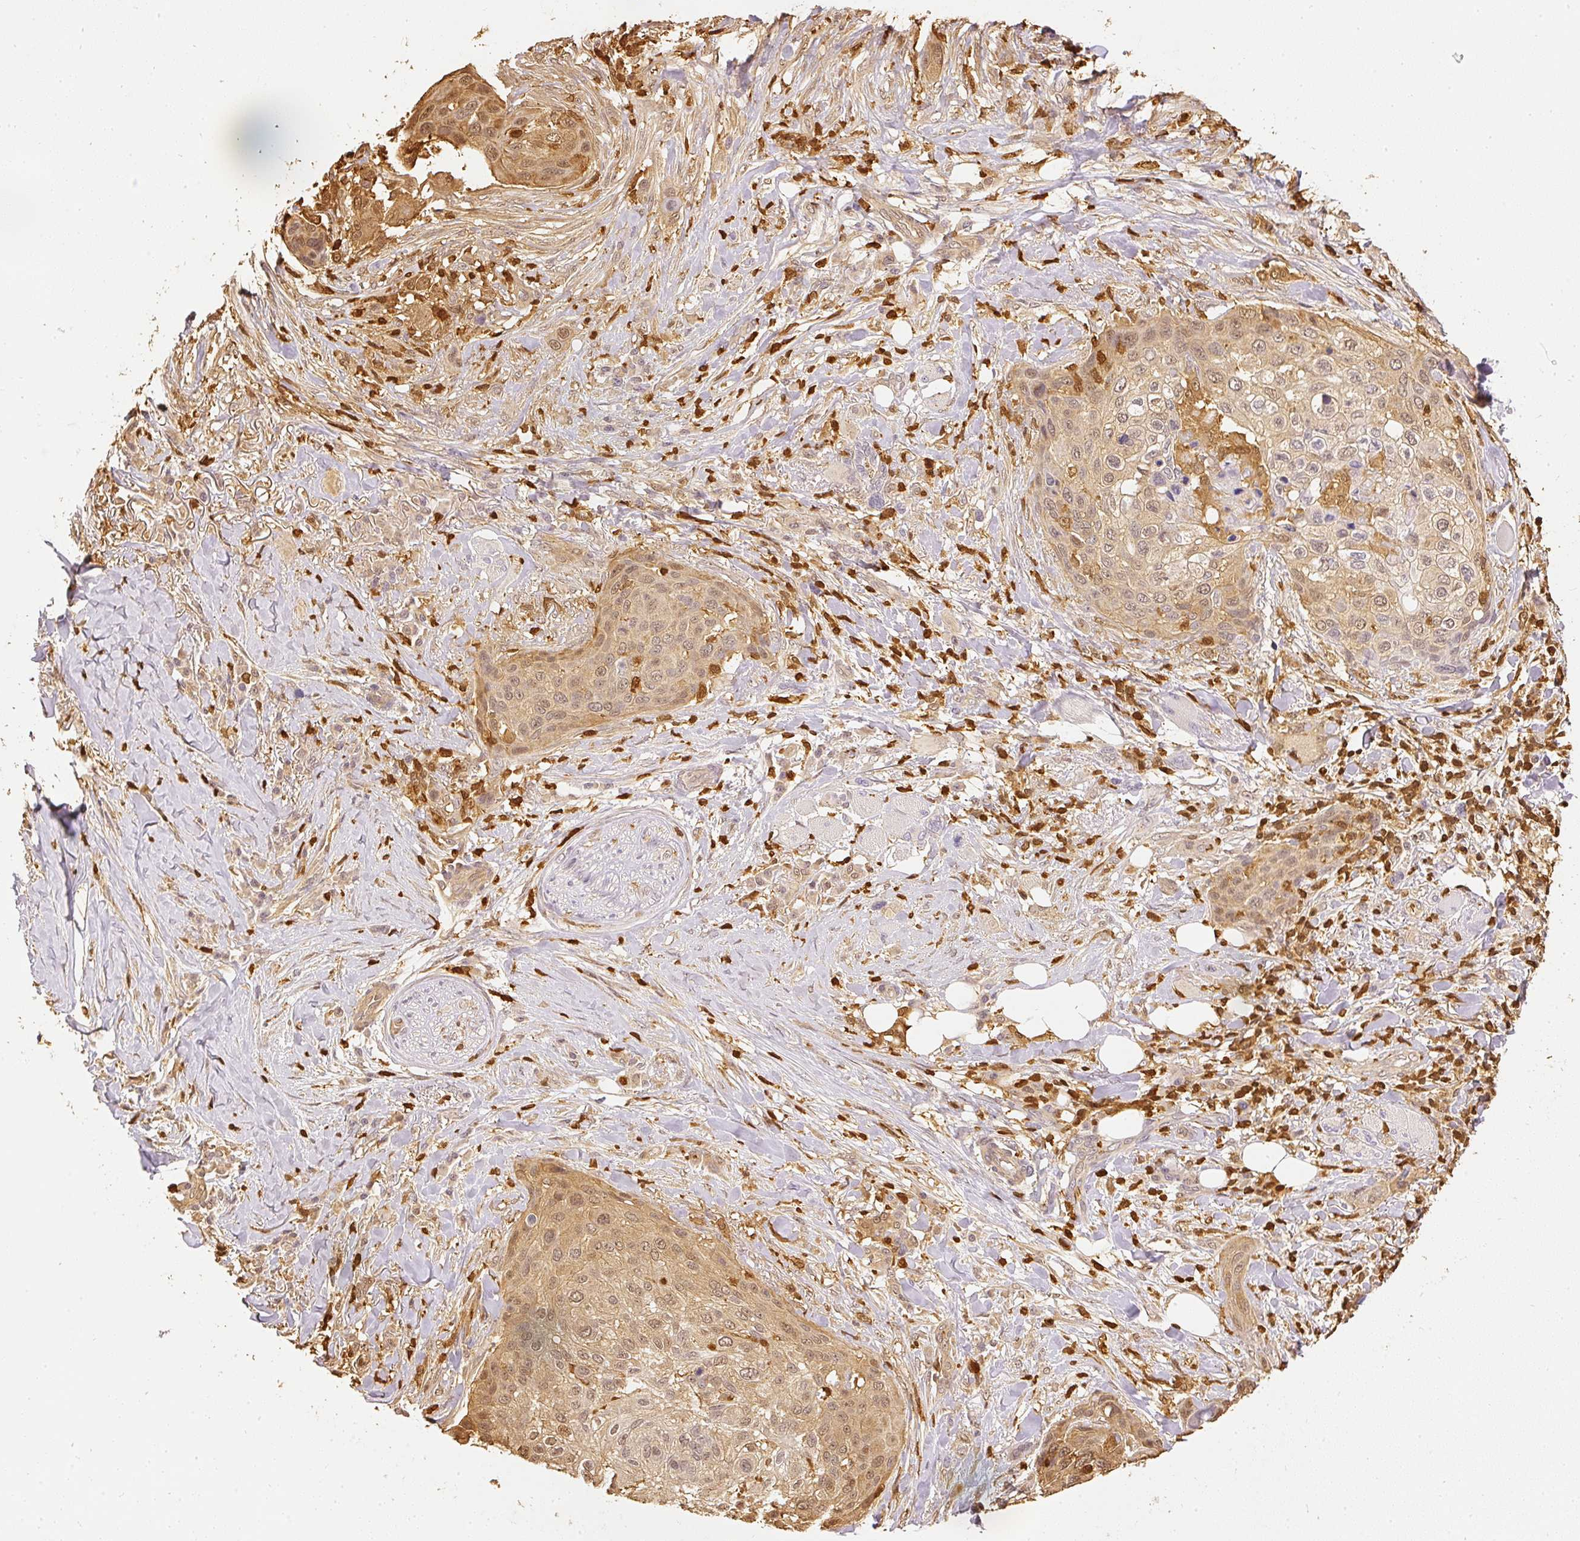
{"staining": {"intensity": "moderate", "quantity": ">75%", "location": "cytoplasmic/membranous,nuclear"}, "tissue": "skin cancer", "cell_type": "Tumor cells", "image_type": "cancer", "snomed": [{"axis": "morphology", "description": "Squamous cell carcinoma, NOS"}, {"axis": "topography", "description": "Skin"}], "caption": "IHC of human skin cancer (squamous cell carcinoma) exhibits medium levels of moderate cytoplasmic/membranous and nuclear positivity in approximately >75% of tumor cells.", "gene": "PFN1", "patient": {"sex": "female", "age": 87}}